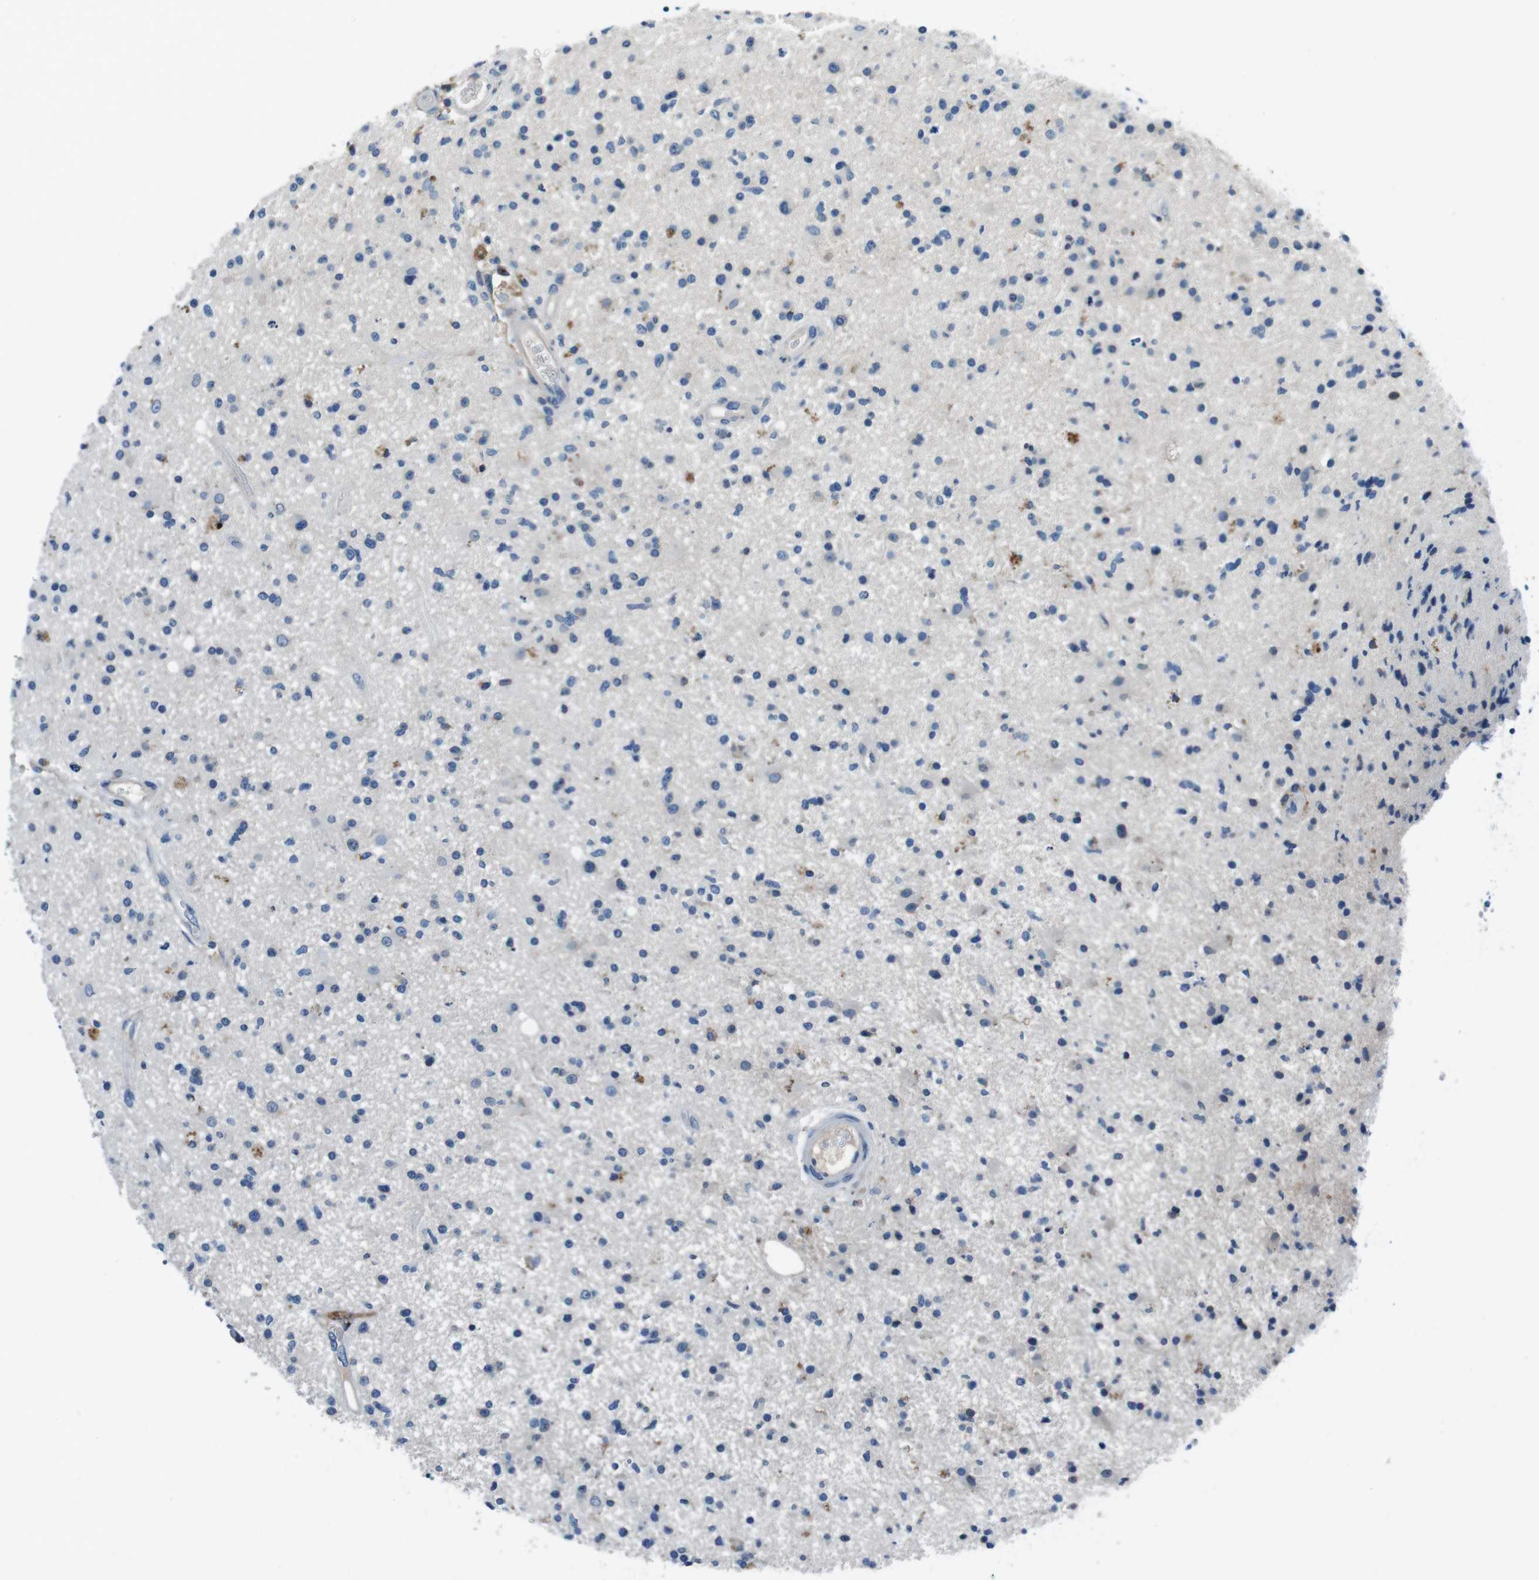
{"staining": {"intensity": "moderate", "quantity": "<25%", "location": "cytoplasmic/membranous"}, "tissue": "glioma", "cell_type": "Tumor cells", "image_type": "cancer", "snomed": [{"axis": "morphology", "description": "Glioma, malignant, High grade"}, {"axis": "topography", "description": "Brain"}], "caption": "Tumor cells show low levels of moderate cytoplasmic/membranous staining in about <25% of cells in human glioma.", "gene": "TULP3", "patient": {"sex": "male", "age": 33}}